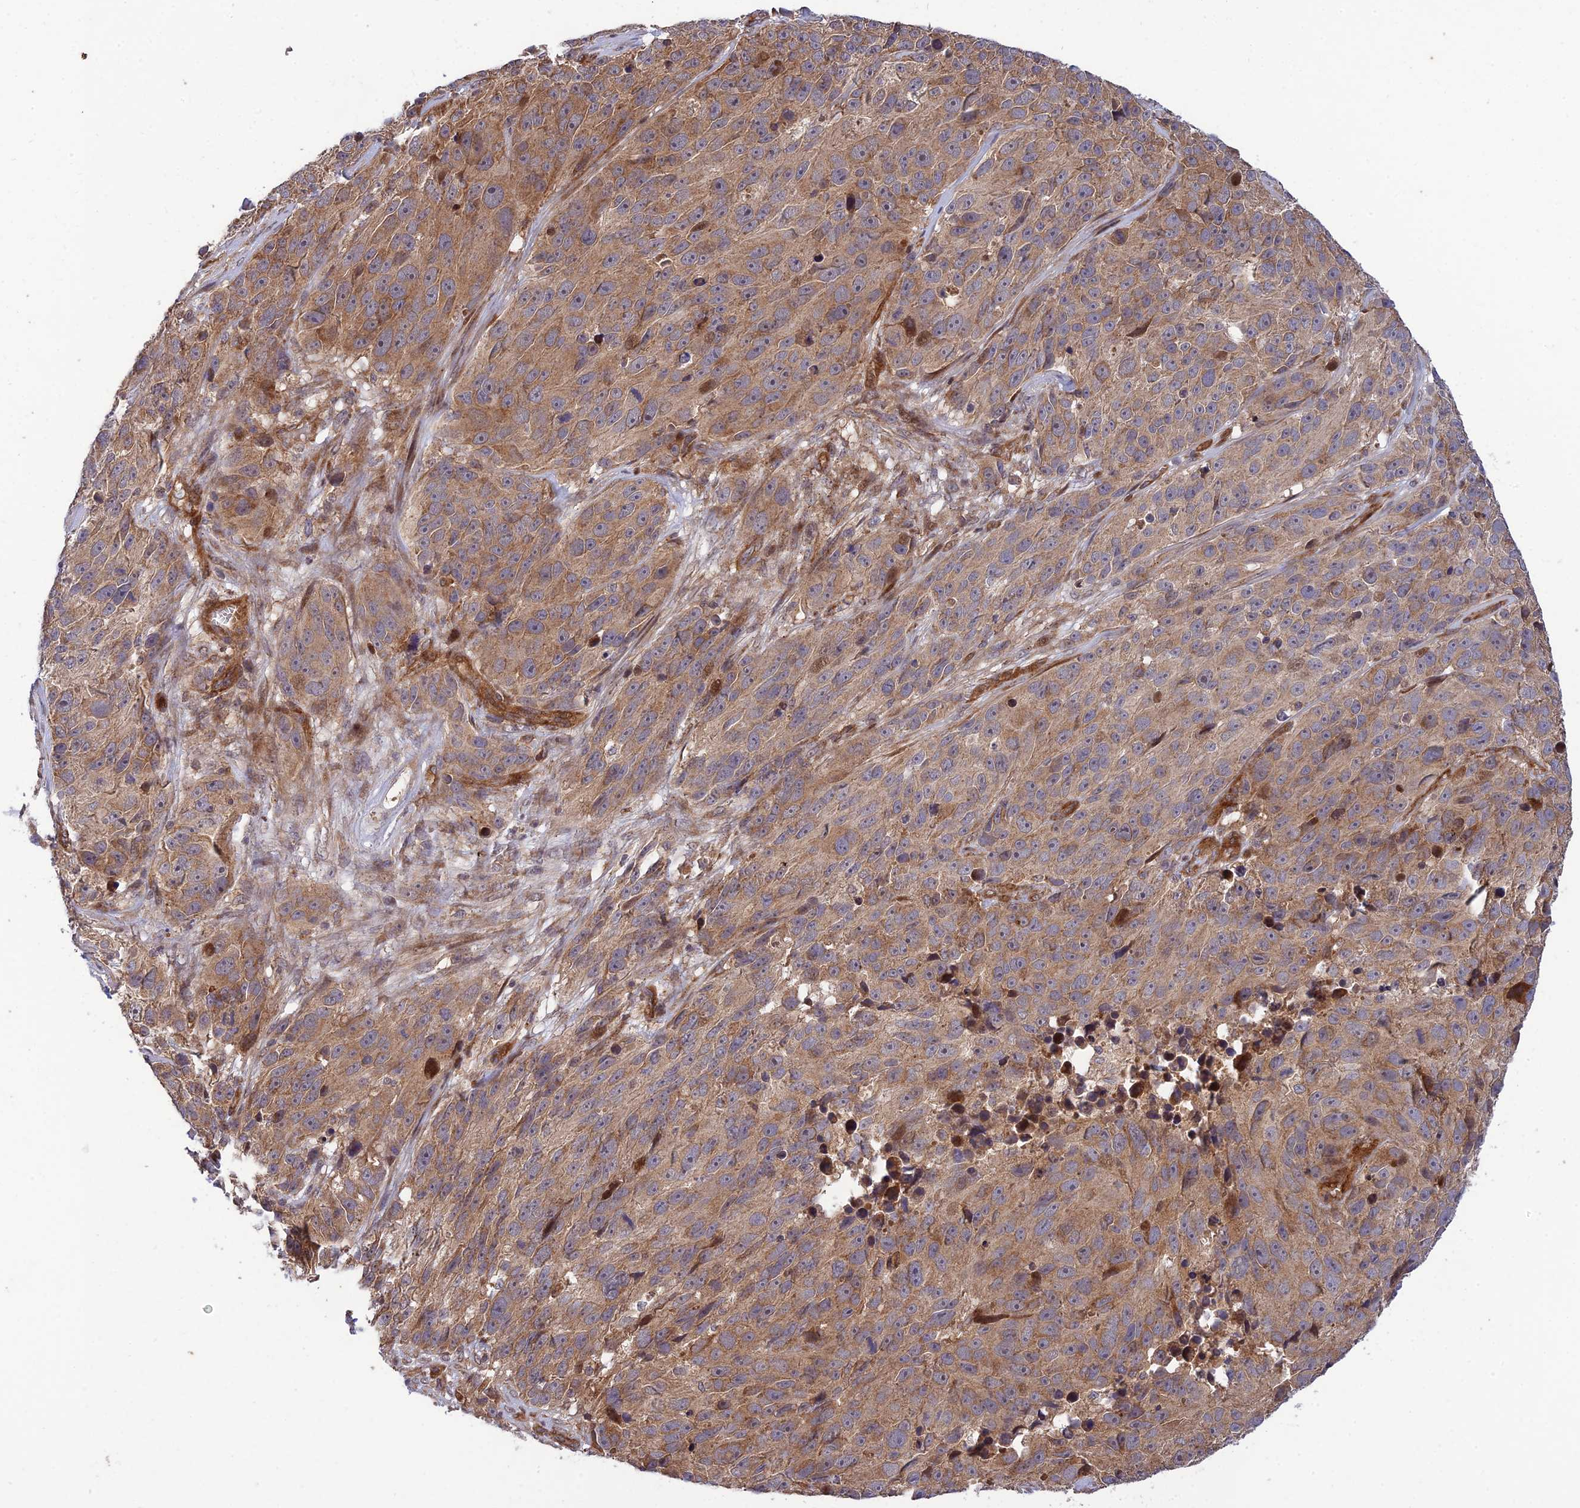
{"staining": {"intensity": "moderate", "quantity": ">75%", "location": "cytoplasmic/membranous"}, "tissue": "melanoma", "cell_type": "Tumor cells", "image_type": "cancer", "snomed": [{"axis": "morphology", "description": "Malignant melanoma, NOS"}, {"axis": "topography", "description": "Skin"}], "caption": "Immunohistochemical staining of malignant melanoma demonstrates medium levels of moderate cytoplasmic/membranous staining in about >75% of tumor cells. (IHC, brightfield microscopy, high magnification).", "gene": "PLEKHG2", "patient": {"sex": "male", "age": 84}}